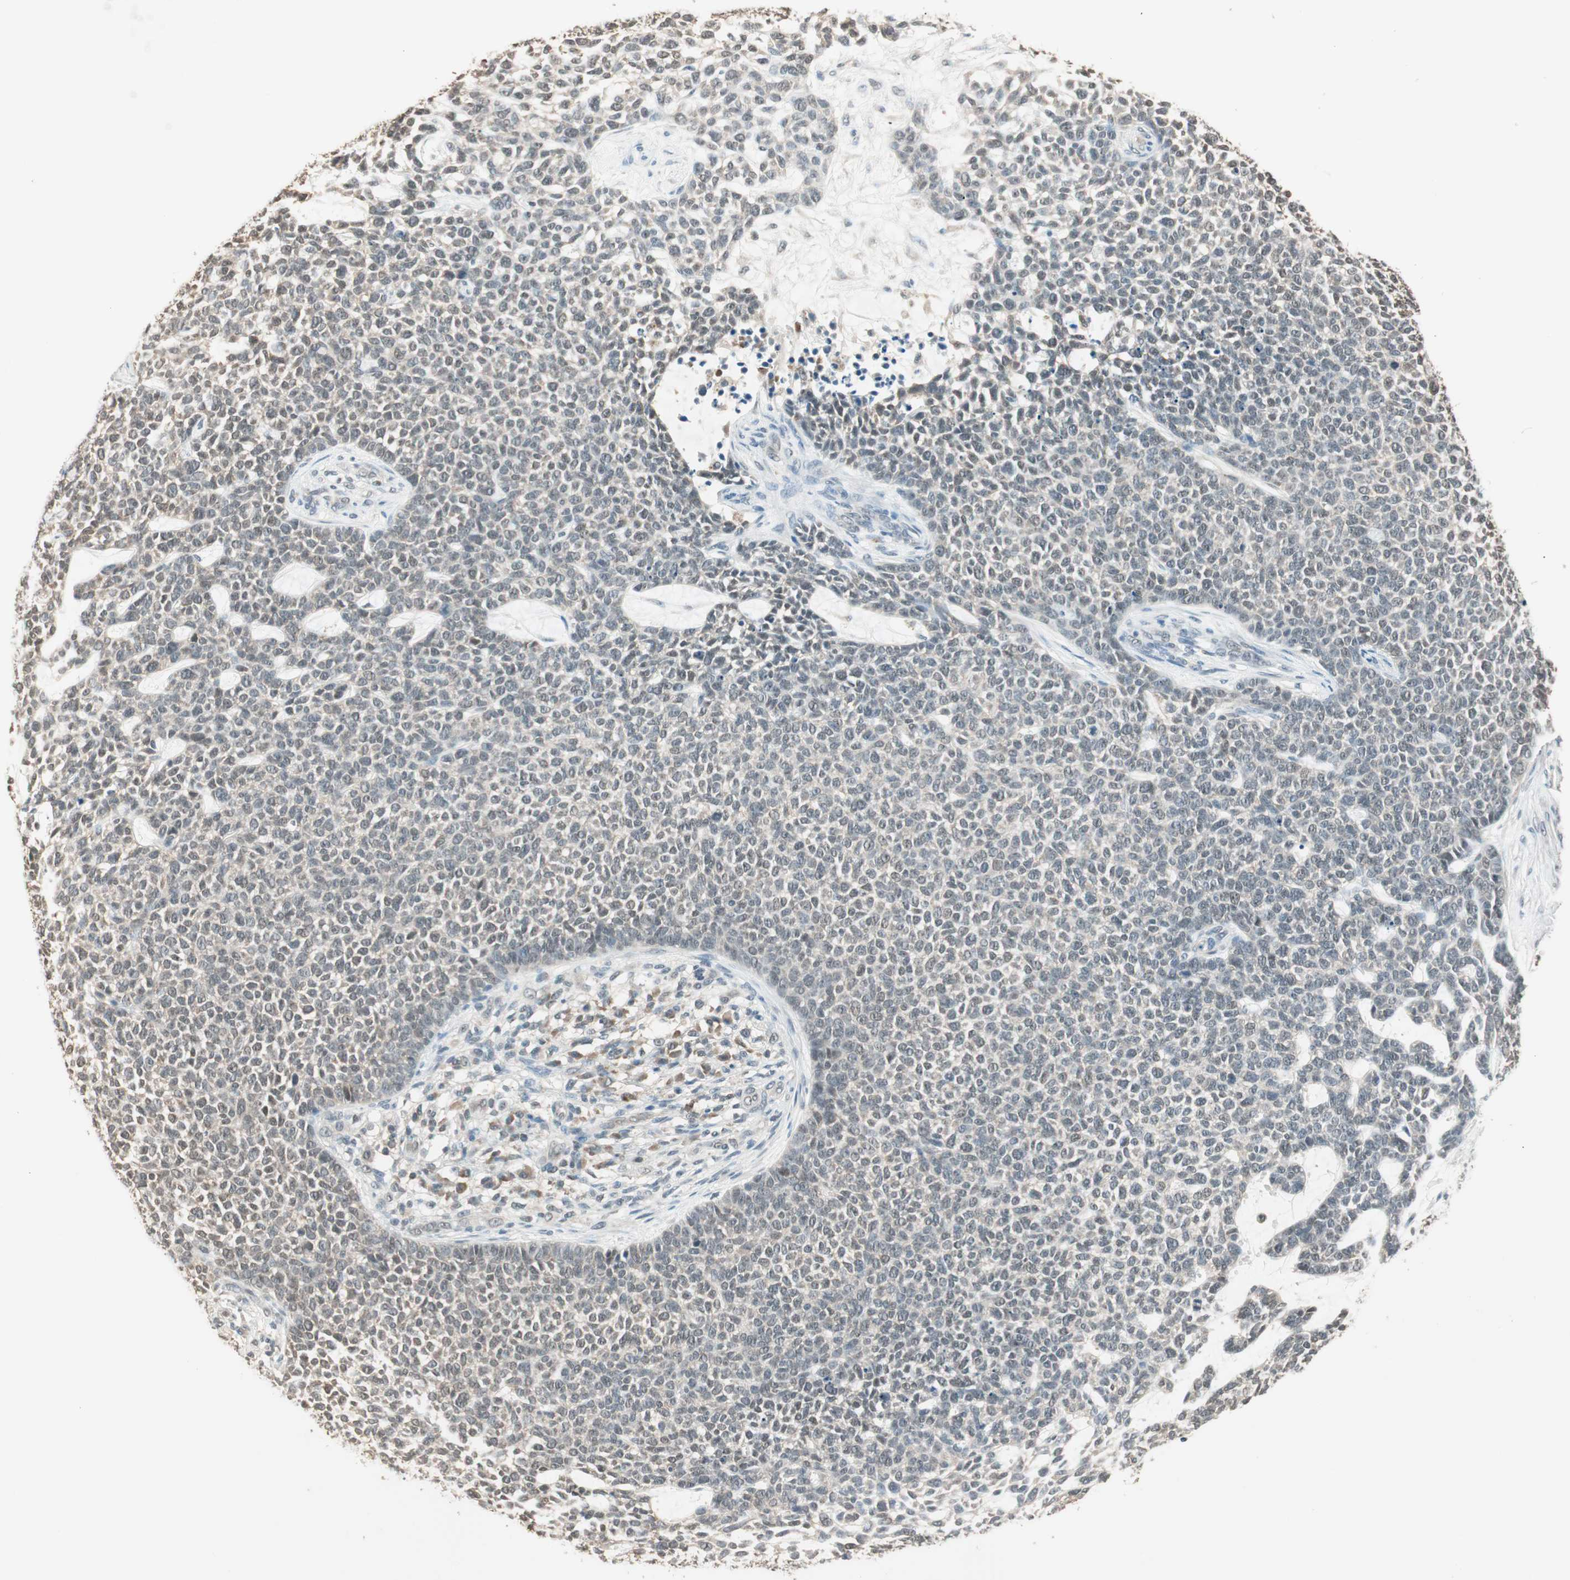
{"staining": {"intensity": "weak", "quantity": "25%-75%", "location": "cytoplasmic/membranous,nuclear"}, "tissue": "skin cancer", "cell_type": "Tumor cells", "image_type": "cancer", "snomed": [{"axis": "morphology", "description": "Basal cell carcinoma"}, {"axis": "topography", "description": "Skin"}], "caption": "Weak cytoplasmic/membranous and nuclear protein expression is seen in about 25%-75% of tumor cells in skin cancer.", "gene": "USP5", "patient": {"sex": "female", "age": 84}}